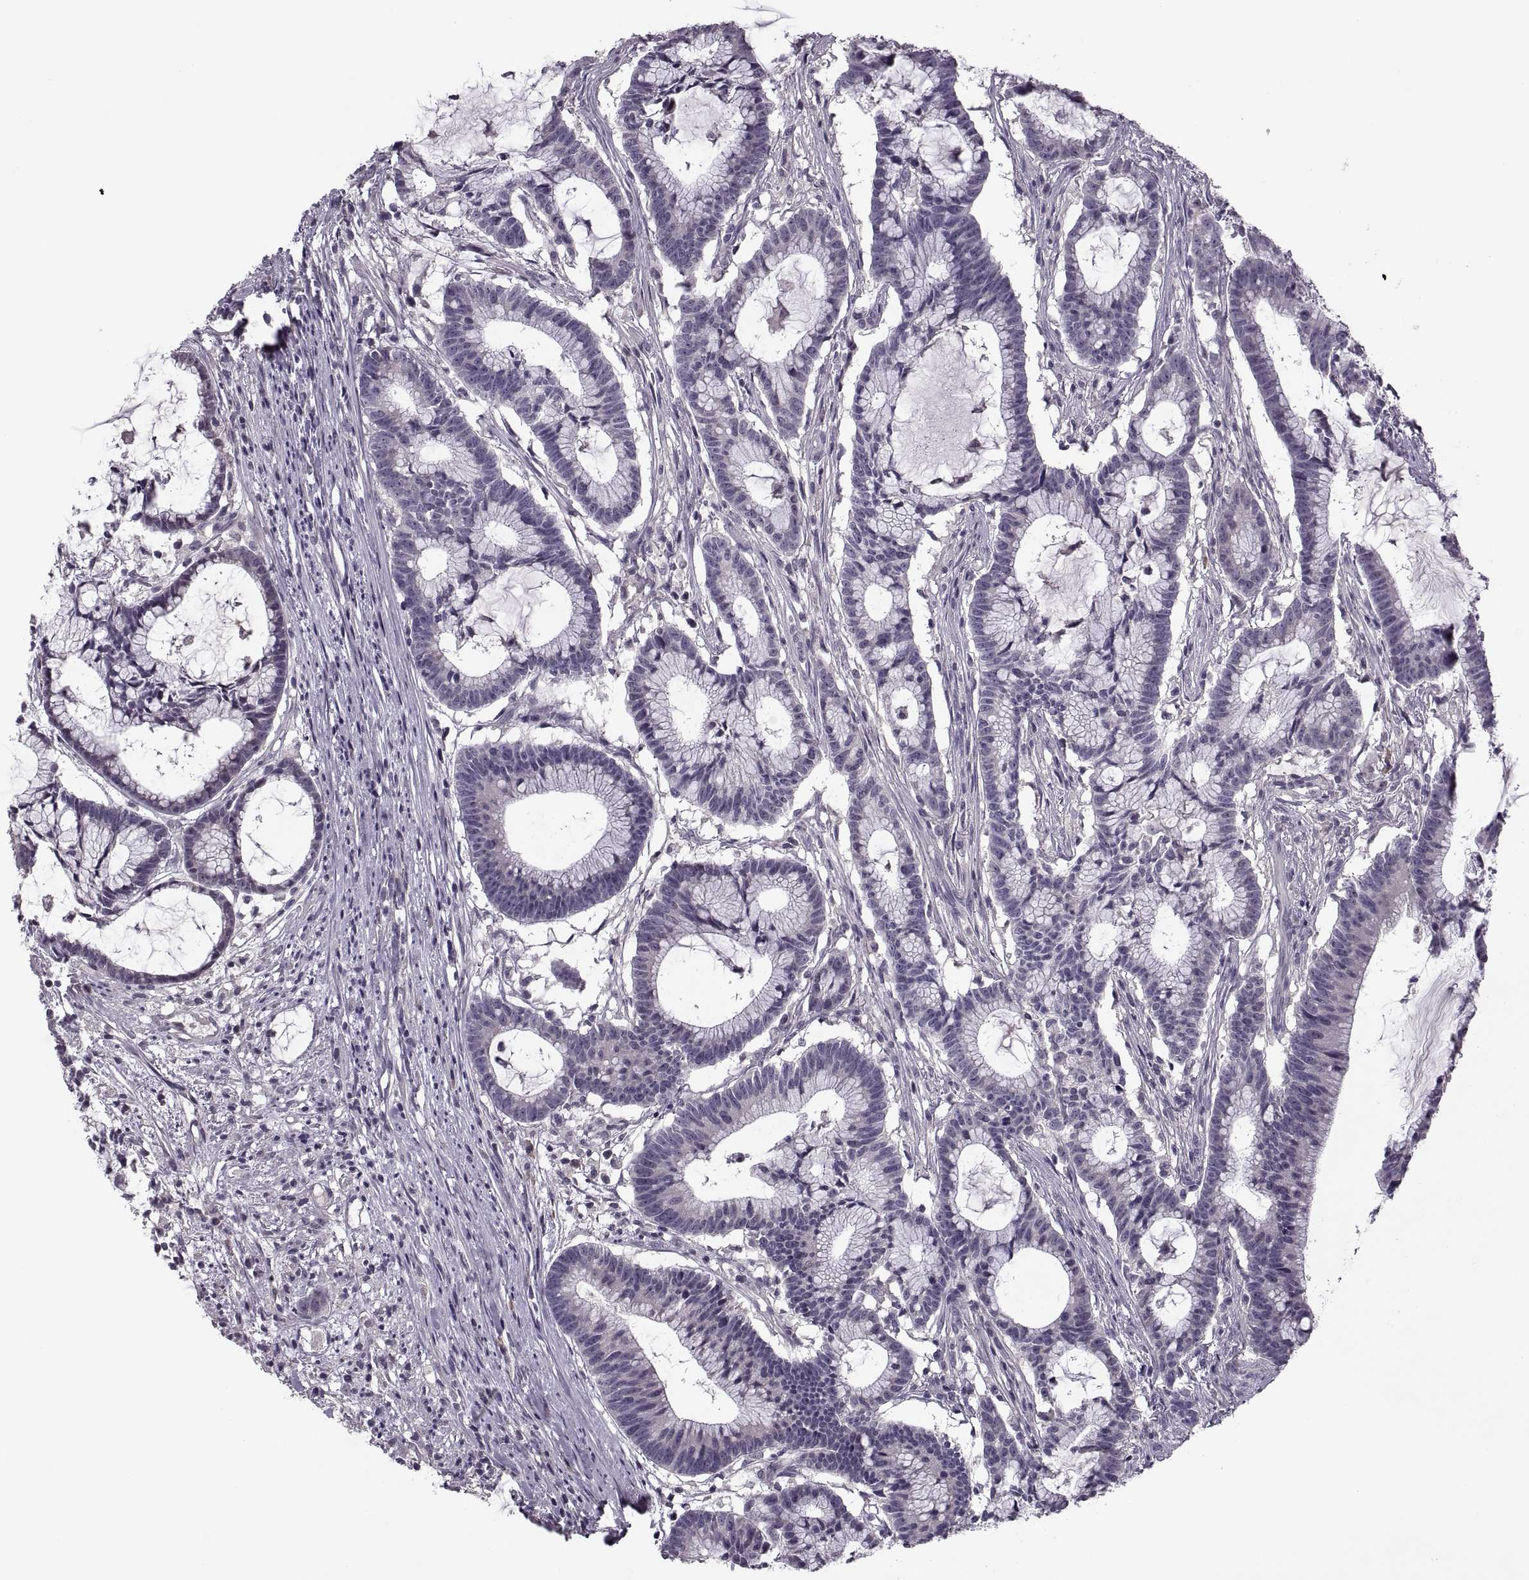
{"staining": {"intensity": "negative", "quantity": "none", "location": "none"}, "tissue": "colorectal cancer", "cell_type": "Tumor cells", "image_type": "cancer", "snomed": [{"axis": "morphology", "description": "Adenocarcinoma, NOS"}, {"axis": "topography", "description": "Colon"}], "caption": "DAB immunohistochemical staining of human colorectal adenocarcinoma demonstrates no significant expression in tumor cells.", "gene": "CACNA1F", "patient": {"sex": "female", "age": 78}}